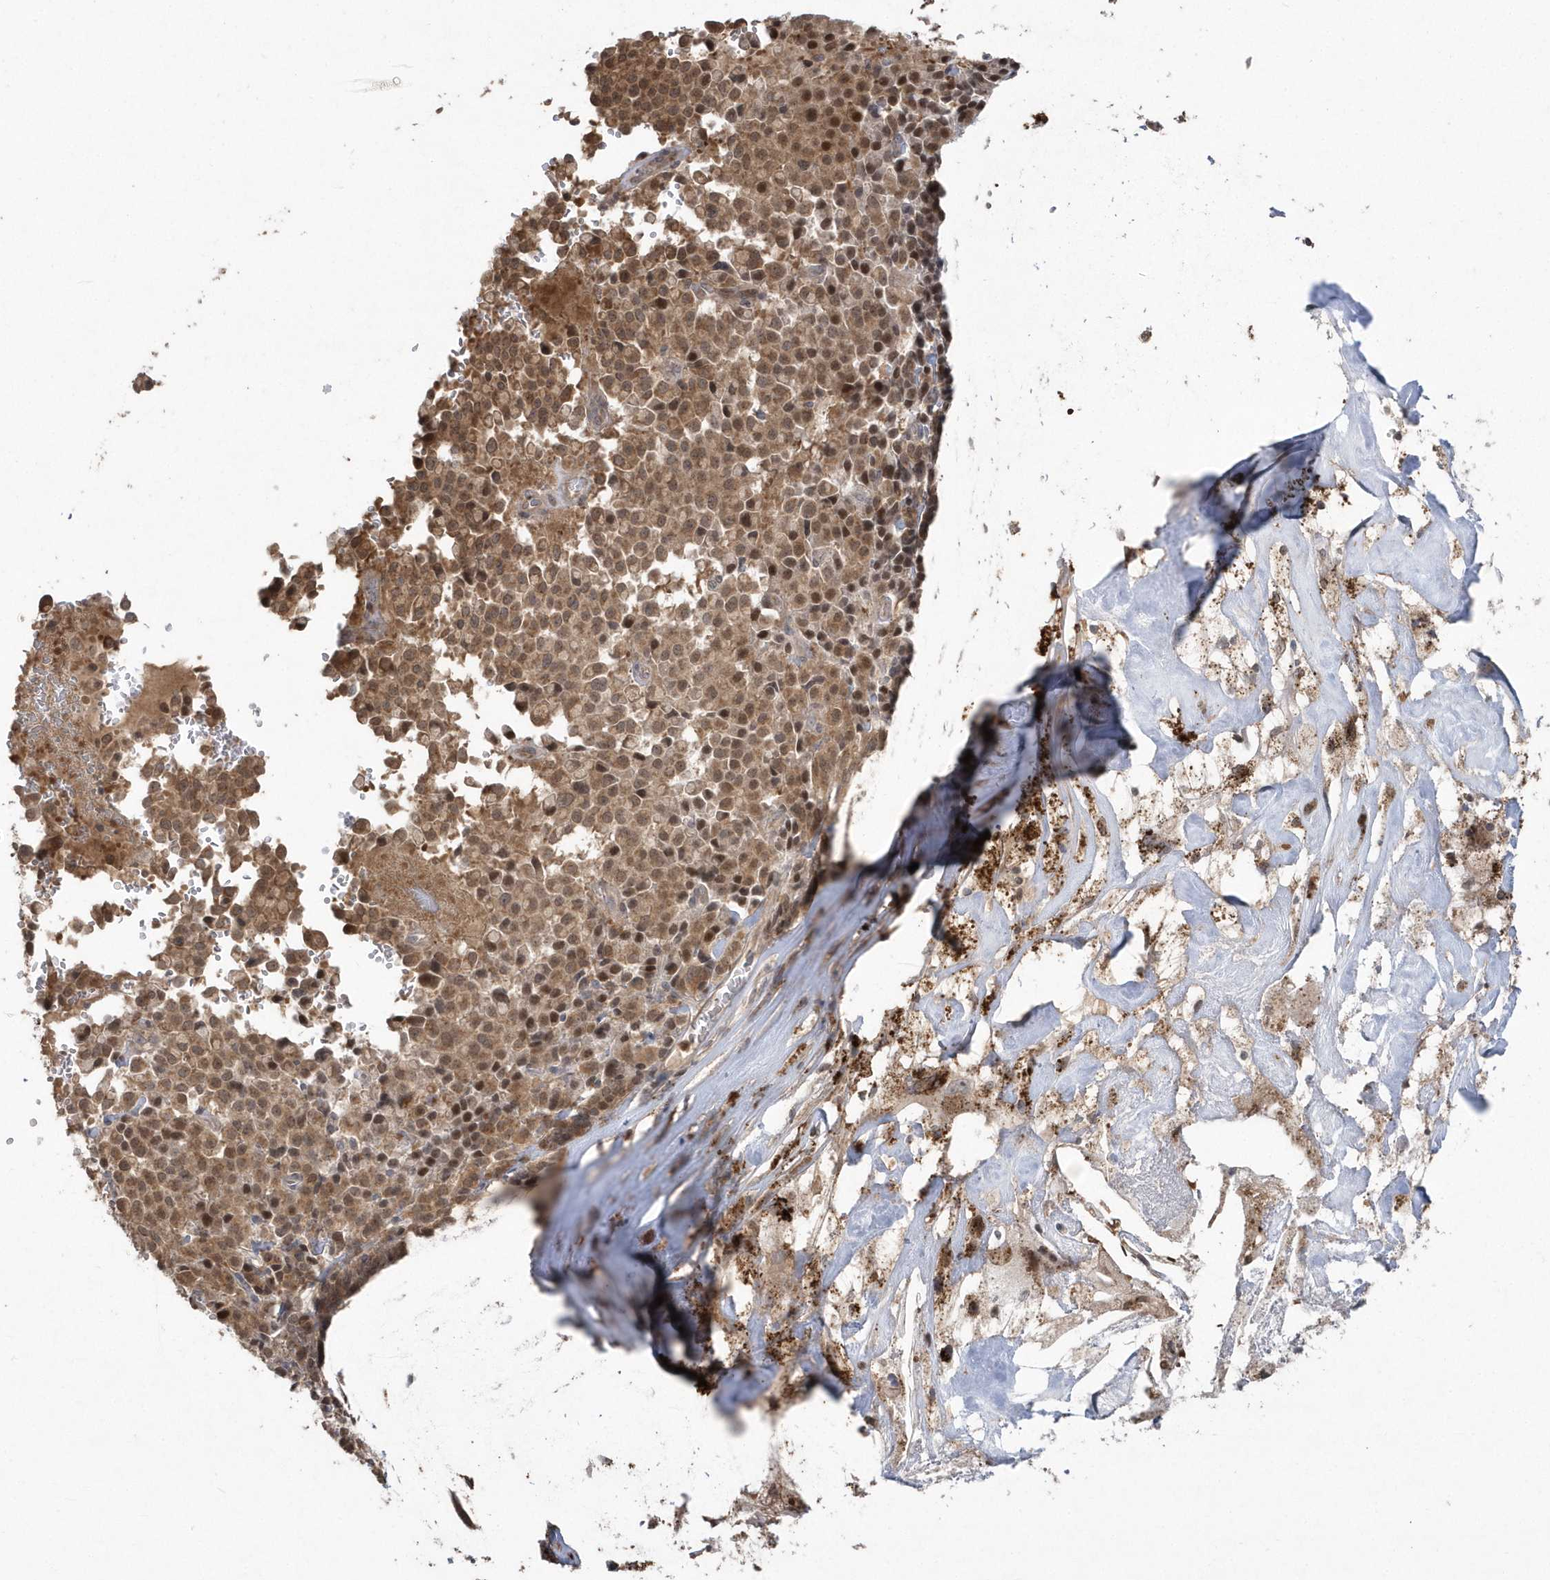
{"staining": {"intensity": "moderate", "quantity": ">75%", "location": "cytoplasmic/membranous,nuclear"}, "tissue": "pancreatic cancer", "cell_type": "Tumor cells", "image_type": "cancer", "snomed": [{"axis": "morphology", "description": "Adenocarcinoma, NOS"}, {"axis": "topography", "description": "Pancreas"}], "caption": "Protein analysis of pancreatic cancer (adenocarcinoma) tissue demonstrates moderate cytoplasmic/membranous and nuclear staining in about >75% of tumor cells.", "gene": "GEMIN6", "patient": {"sex": "male", "age": 65}}